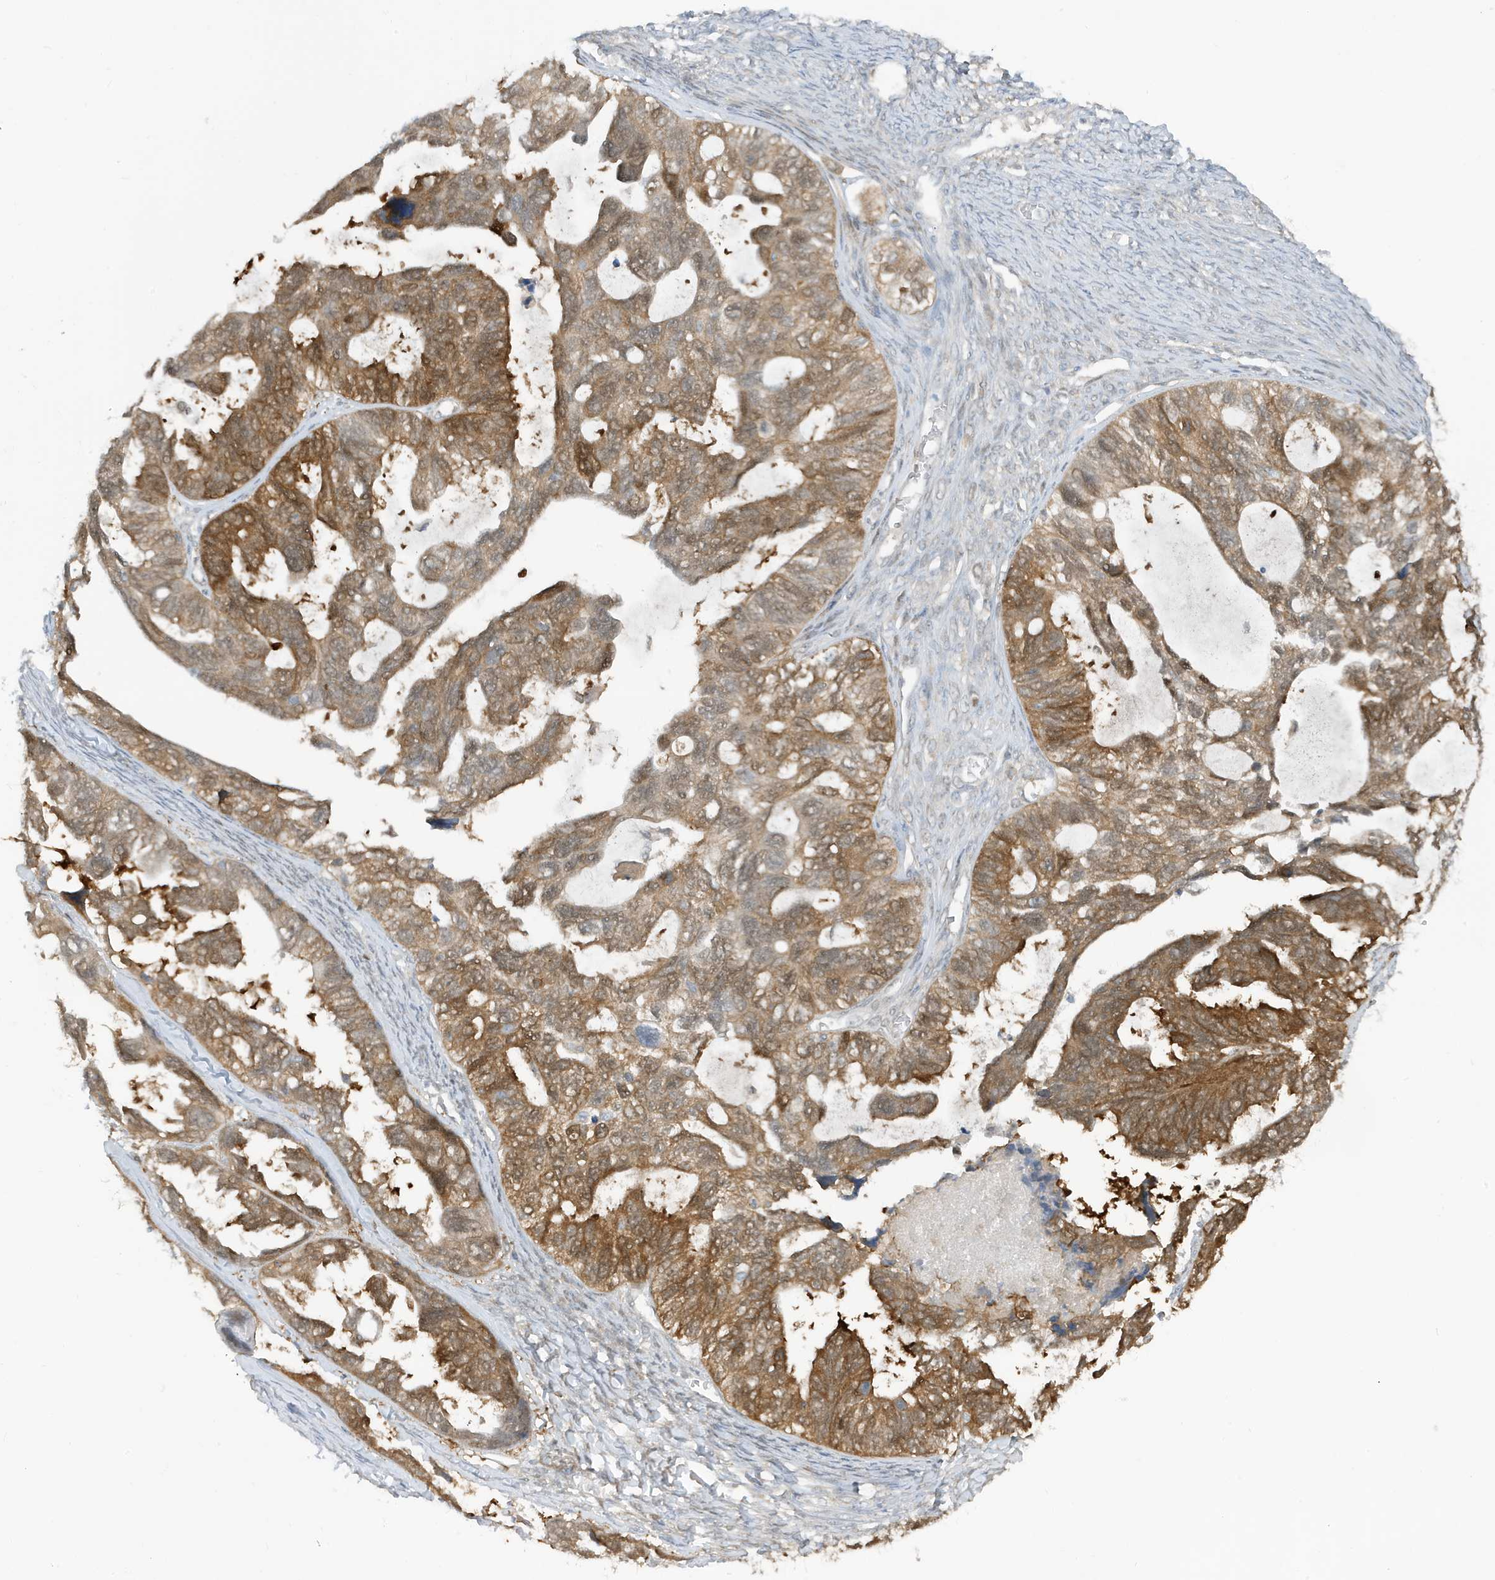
{"staining": {"intensity": "moderate", "quantity": ">75%", "location": "cytoplasmic/membranous"}, "tissue": "ovarian cancer", "cell_type": "Tumor cells", "image_type": "cancer", "snomed": [{"axis": "morphology", "description": "Cystadenocarcinoma, serous, NOS"}, {"axis": "topography", "description": "Ovary"}], "caption": "Immunohistochemistry (IHC) histopathology image of serous cystadenocarcinoma (ovarian) stained for a protein (brown), which reveals medium levels of moderate cytoplasmic/membranous staining in approximately >75% of tumor cells.", "gene": "OGA", "patient": {"sex": "female", "age": 79}}